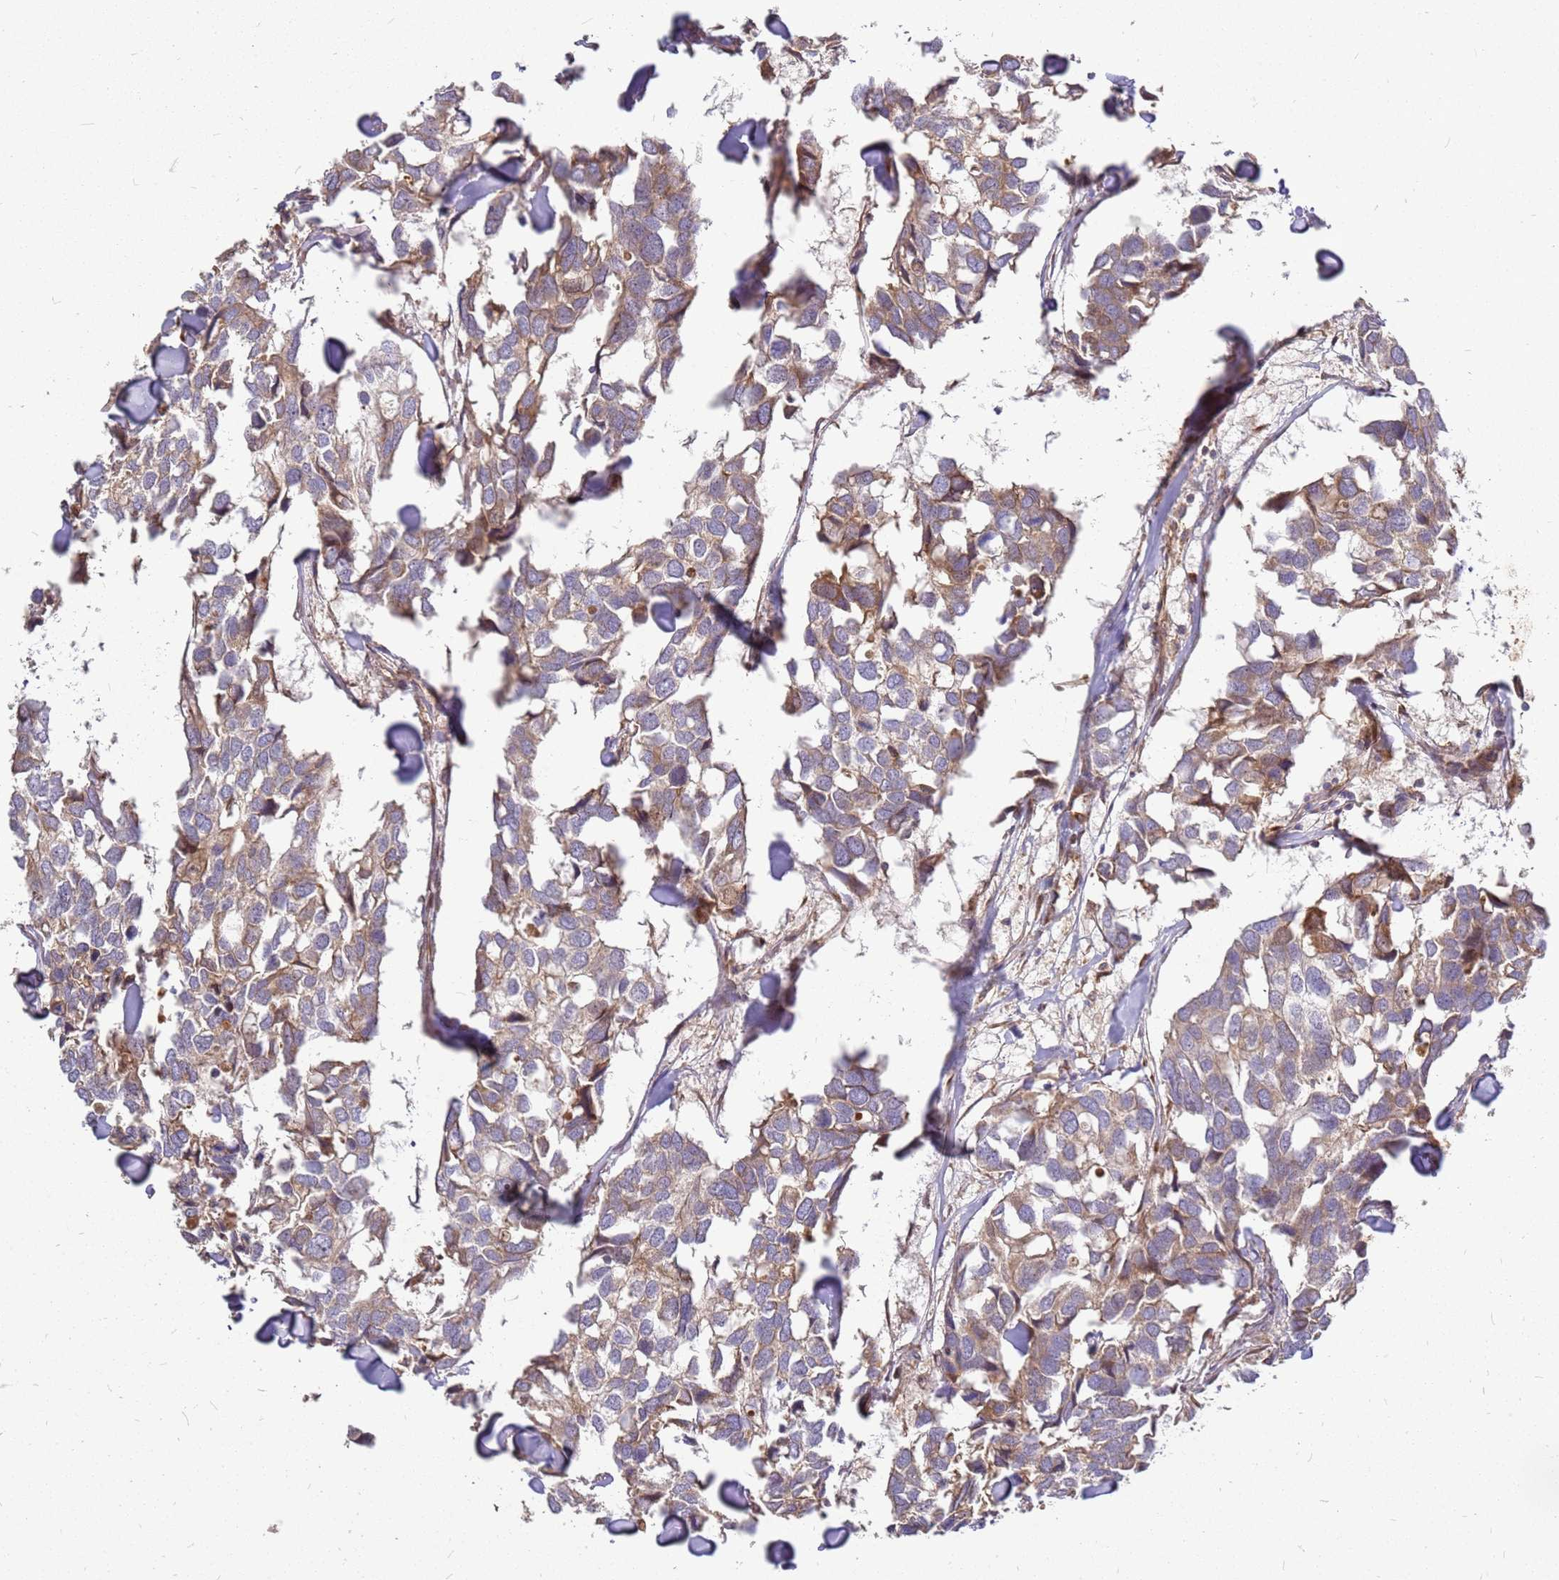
{"staining": {"intensity": "weak", "quantity": ">75%", "location": "cytoplasmic/membranous"}, "tissue": "breast cancer", "cell_type": "Tumor cells", "image_type": "cancer", "snomed": [{"axis": "morphology", "description": "Duct carcinoma"}, {"axis": "topography", "description": "Breast"}], "caption": "The histopathology image exhibits immunohistochemical staining of breast cancer (infiltrating ductal carcinoma). There is weak cytoplasmic/membranous staining is identified in about >75% of tumor cells.", "gene": "CCDC159", "patient": {"sex": "female", "age": 83}}